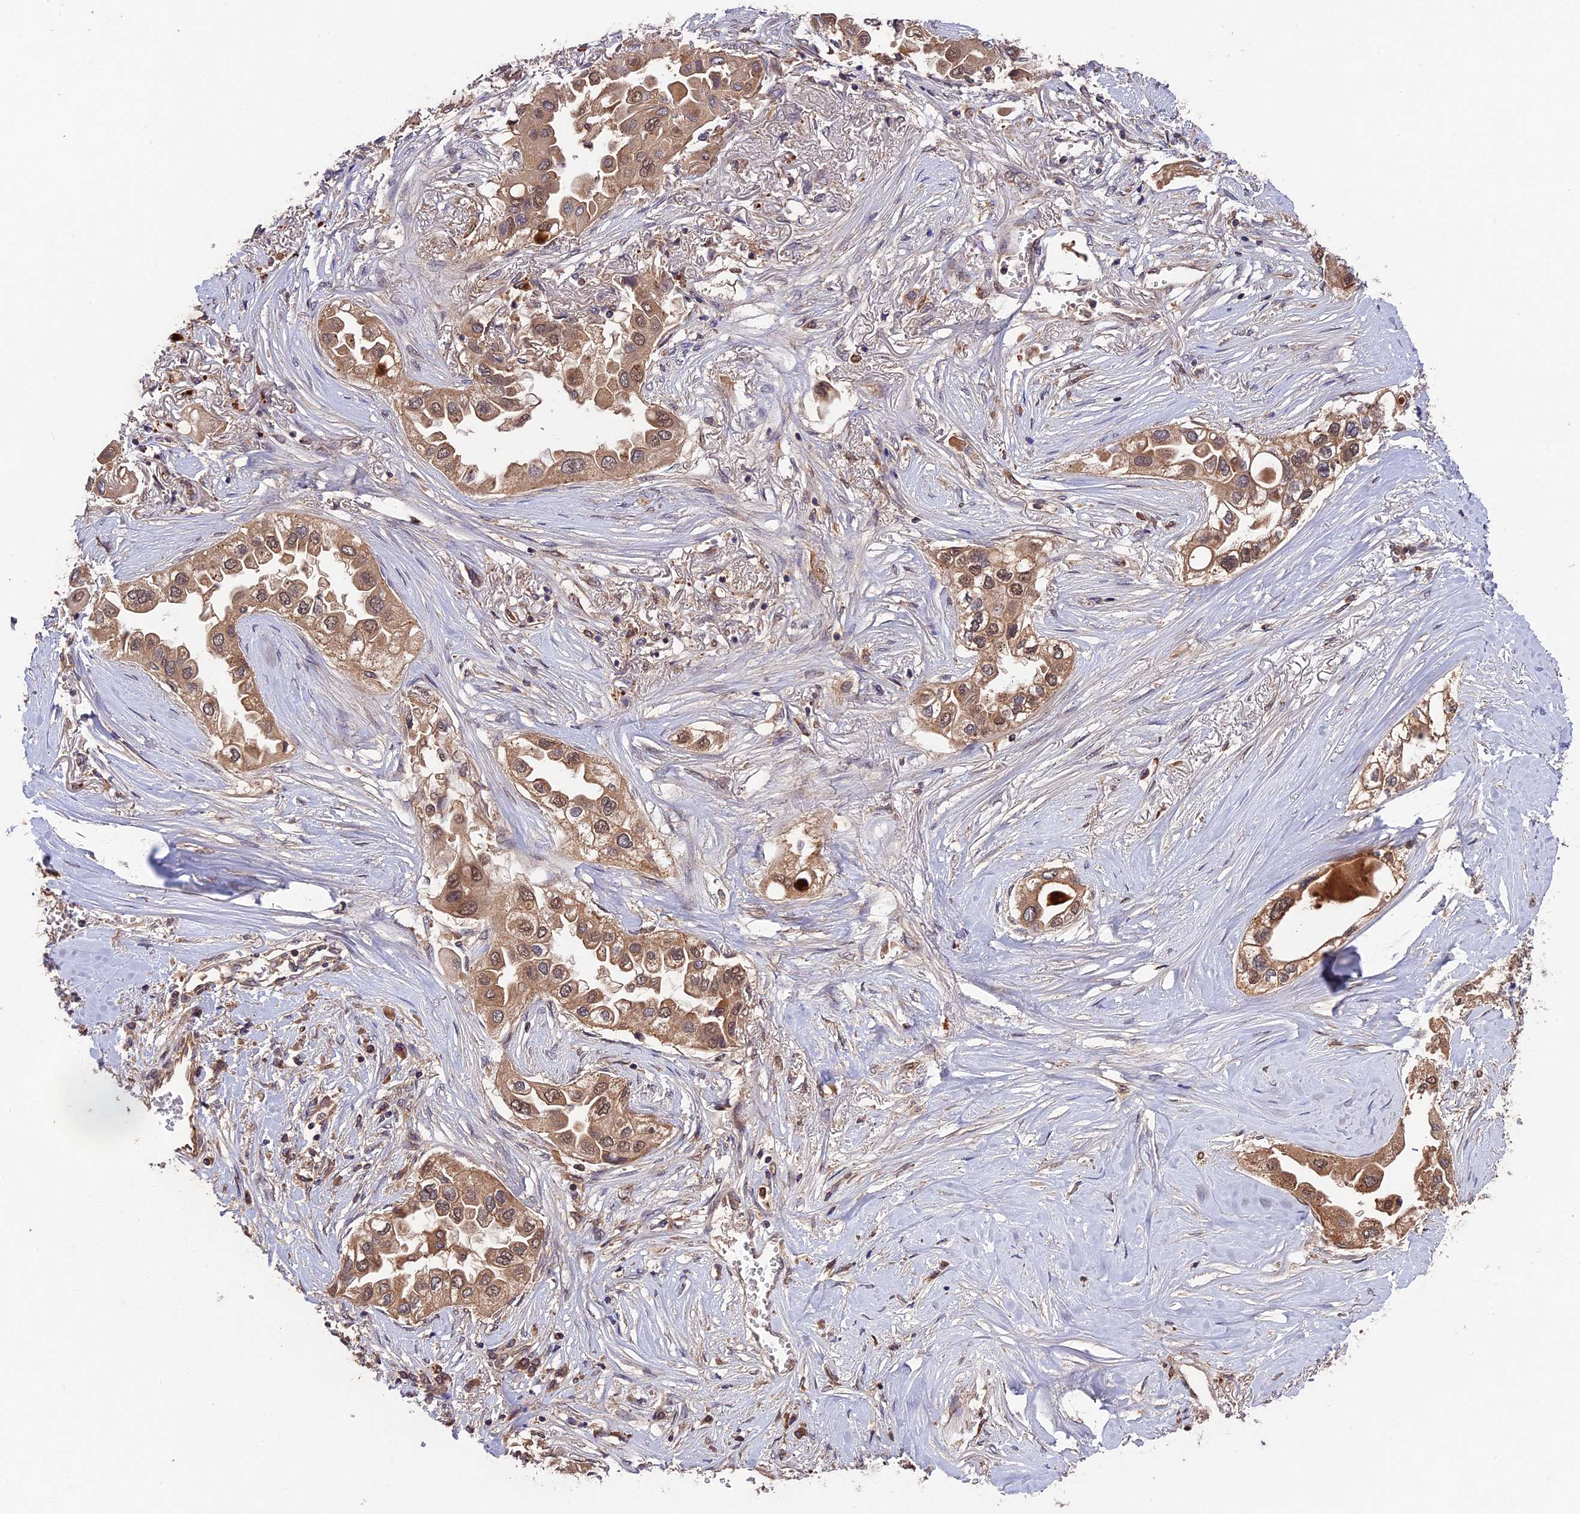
{"staining": {"intensity": "moderate", "quantity": ">75%", "location": "cytoplasmic/membranous,nuclear"}, "tissue": "lung cancer", "cell_type": "Tumor cells", "image_type": "cancer", "snomed": [{"axis": "morphology", "description": "Adenocarcinoma, NOS"}, {"axis": "topography", "description": "Lung"}], "caption": "This photomicrograph reveals immunohistochemistry (IHC) staining of lung adenocarcinoma, with medium moderate cytoplasmic/membranous and nuclear positivity in about >75% of tumor cells.", "gene": "CHAC1", "patient": {"sex": "female", "age": 76}}